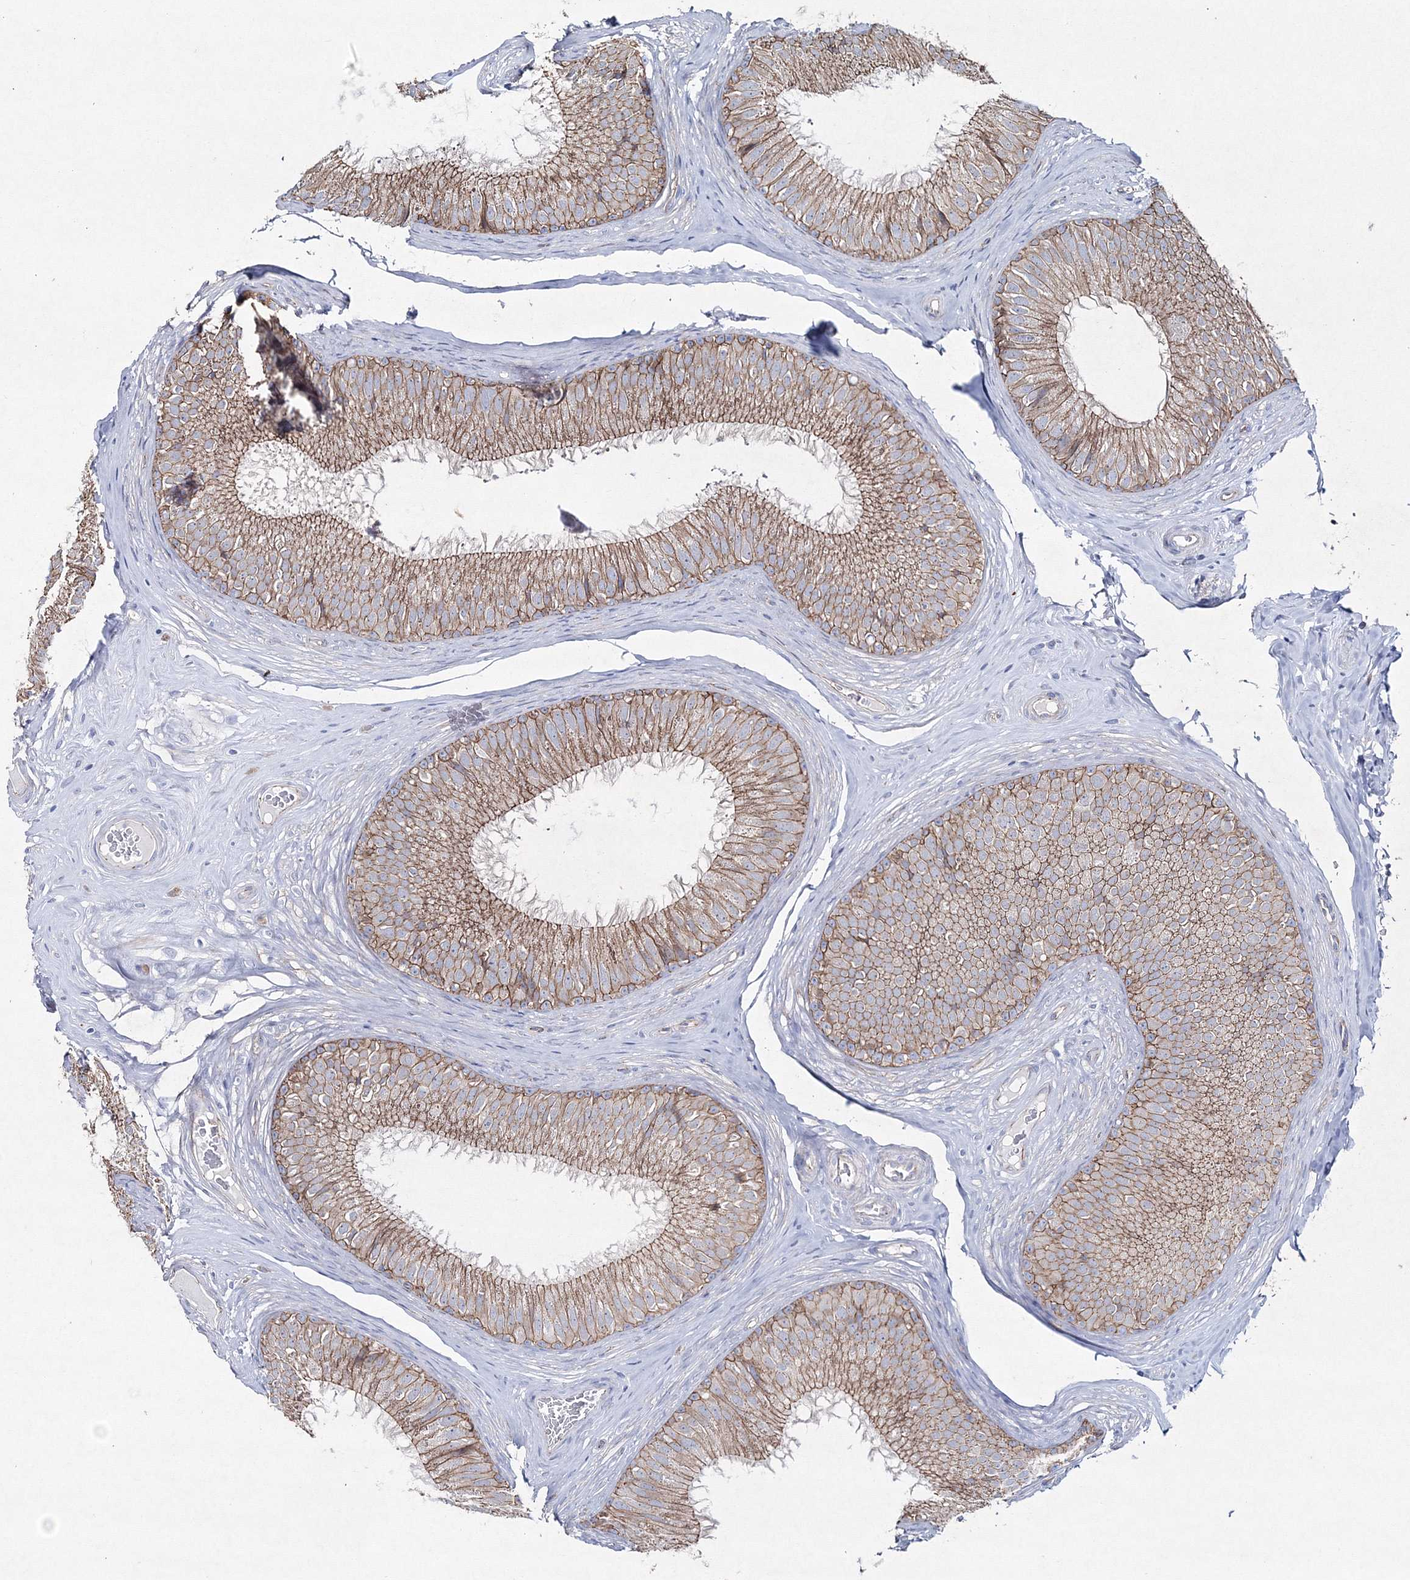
{"staining": {"intensity": "moderate", "quantity": ">75%", "location": "cytoplasmic/membranous"}, "tissue": "epididymis", "cell_type": "Glandular cells", "image_type": "normal", "snomed": [{"axis": "morphology", "description": "Normal tissue, NOS"}, {"axis": "topography", "description": "Epididymis"}], "caption": "Human epididymis stained with a brown dye displays moderate cytoplasmic/membranous positive staining in approximately >75% of glandular cells.", "gene": "NAA40", "patient": {"sex": "male", "age": 32}}